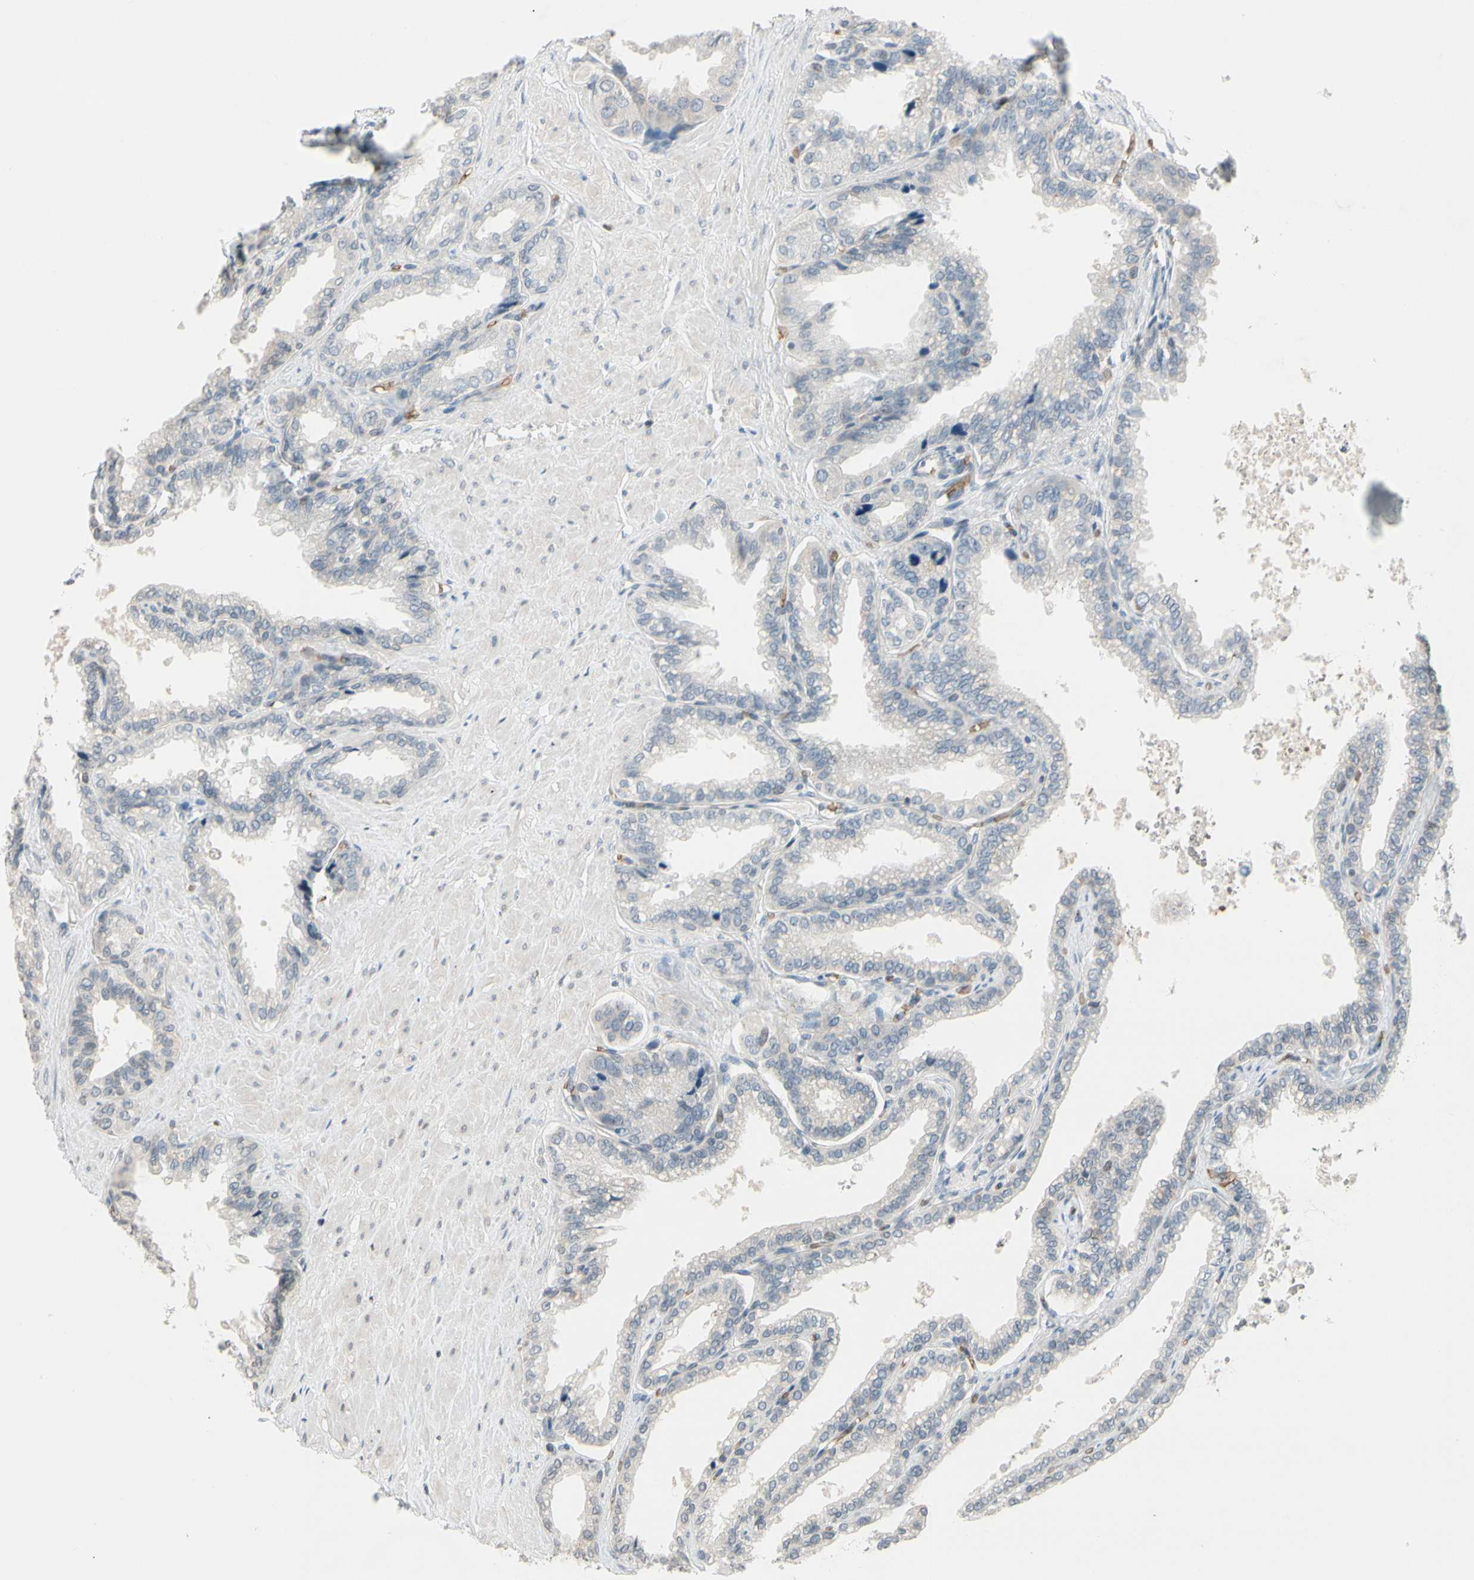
{"staining": {"intensity": "negative", "quantity": "none", "location": "none"}, "tissue": "seminal vesicle", "cell_type": "Glandular cells", "image_type": "normal", "snomed": [{"axis": "morphology", "description": "Normal tissue, NOS"}, {"axis": "topography", "description": "Seminal veicle"}], "caption": "A histopathology image of human seminal vesicle is negative for staining in glandular cells. (Stains: DAB immunohistochemistry with hematoxylin counter stain, Microscopy: brightfield microscopy at high magnification).", "gene": "GYPC", "patient": {"sex": "male", "age": 46}}